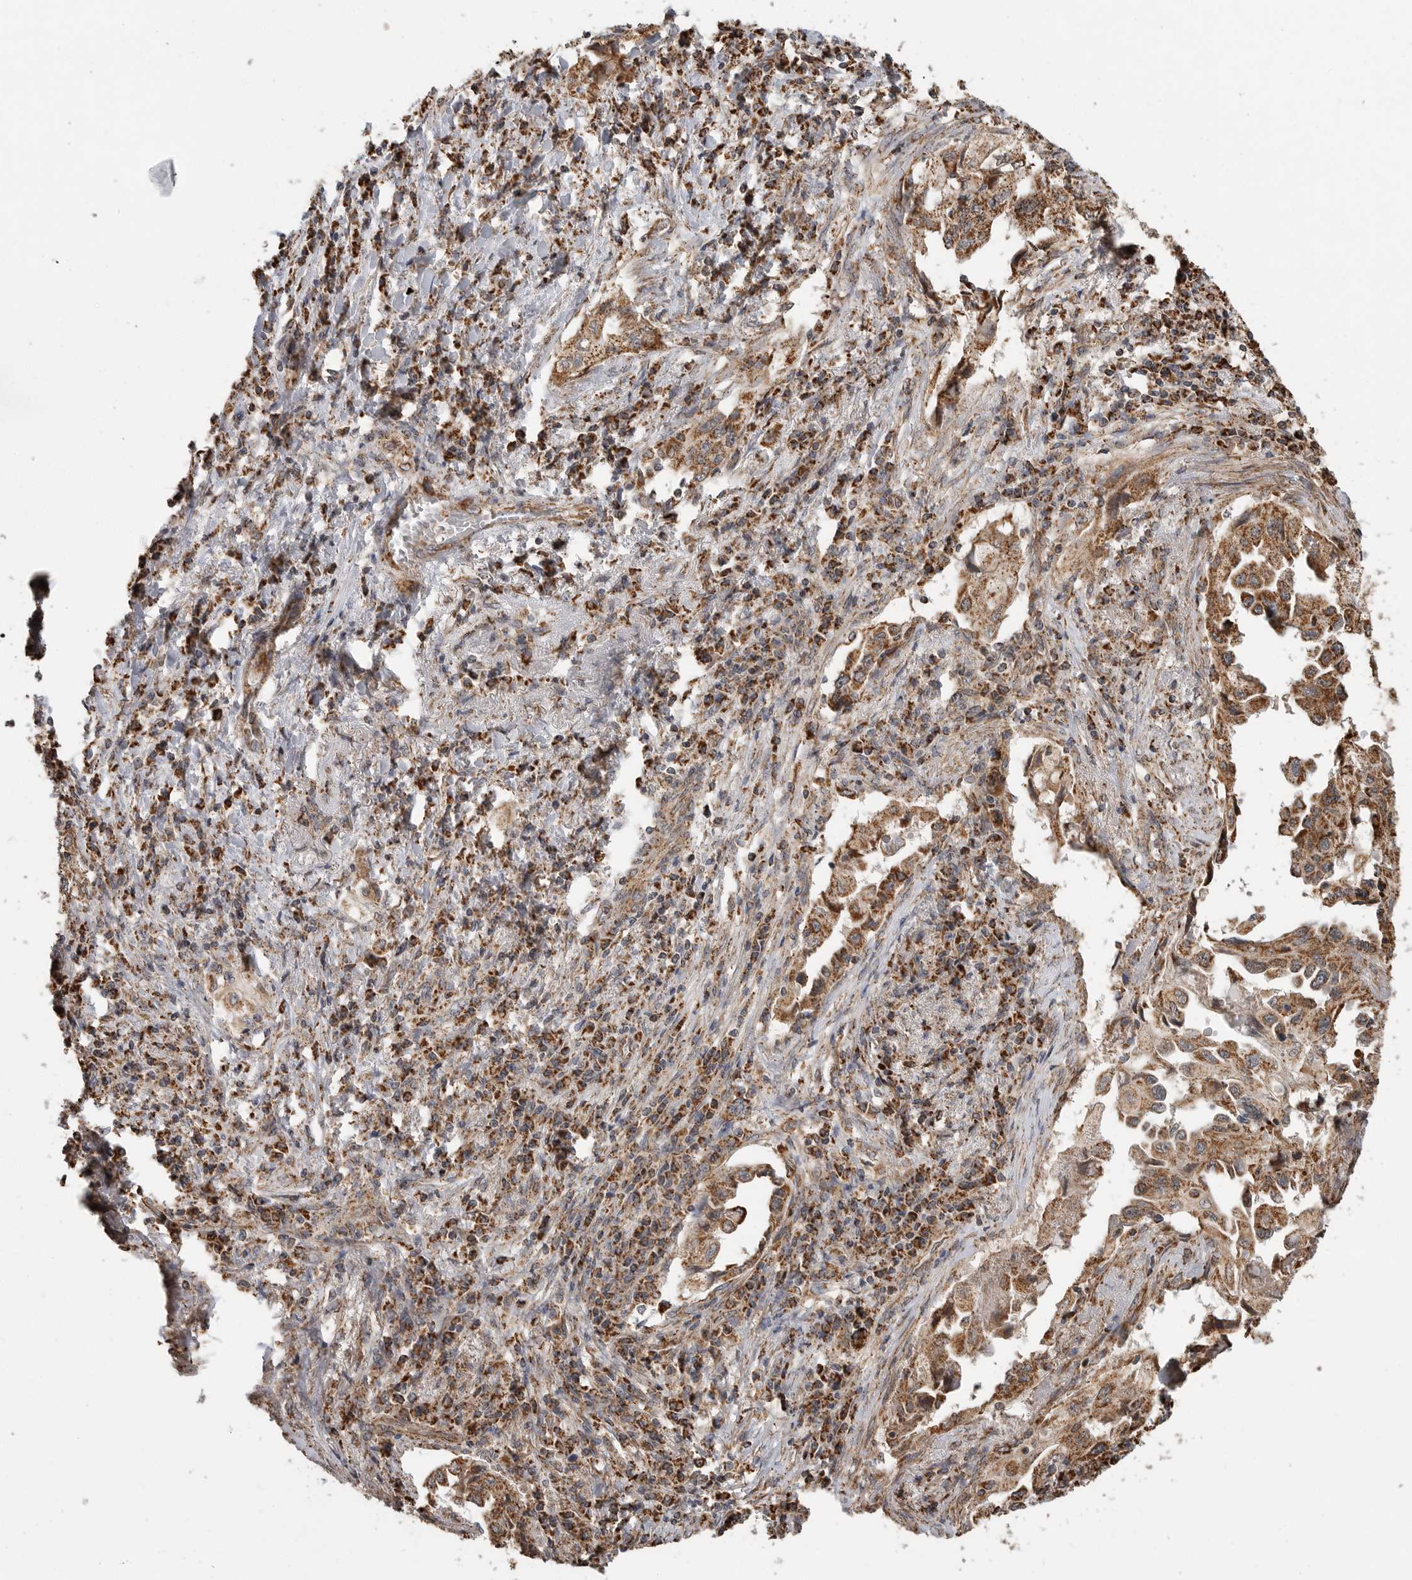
{"staining": {"intensity": "moderate", "quantity": ">75%", "location": "cytoplasmic/membranous"}, "tissue": "lung cancer", "cell_type": "Tumor cells", "image_type": "cancer", "snomed": [{"axis": "morphology", "description": "Adenocarcinoma, NOS"}, {"axis": "topography", "description": "Lung"}], "caption": "There is medium levels of moderate cytoplasmic/membranous positivity in tumor cells of lung adenocarcinoma, as demonstrated by immunohistochemical staining (brown color).", "gene": "GCNT2", "patient": {"sex": "female", "age": 51}}